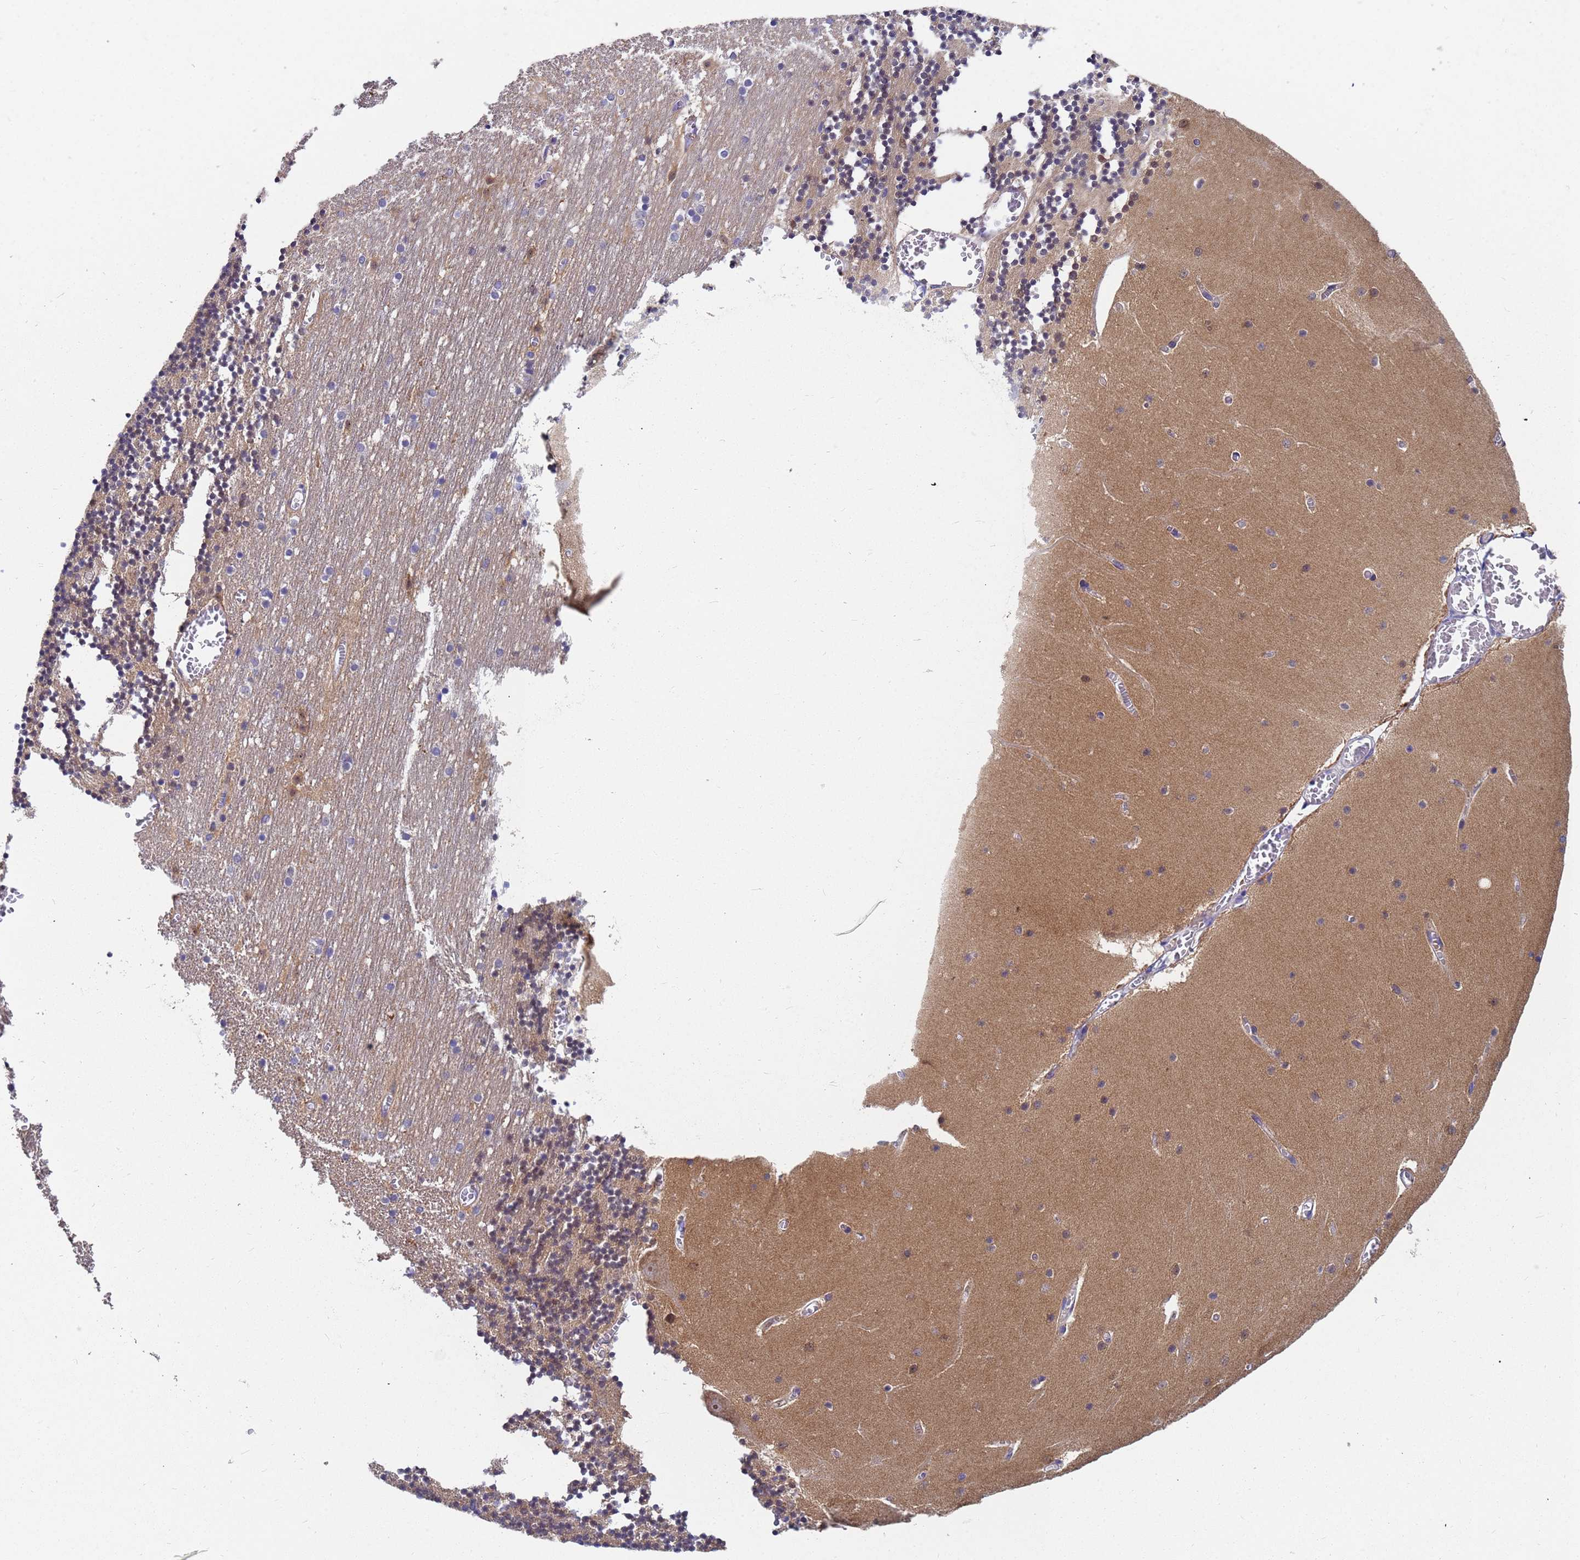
{"staining": {"intensity": "weak", "quantity": "<25%", "location": "cytoplasmic/membranous"}, "tissue": "cerebellum", "cell_type": "Cells in granular layer", "image_type": "normal", "snomed": [{"axis": "morphology", "description": "Normal tissue, NOS"}, {"axis": "topography", "description": "Cerebellum"}], "caption": "This photomicrograph is of normal cerebellum stained with IHC to label a protein in brown with the nuclei are counter-stained blue. There is no positivity in cells in granular layer.", "gene": "TTLL11", "patient": {"sex": "female", "age": 28}}